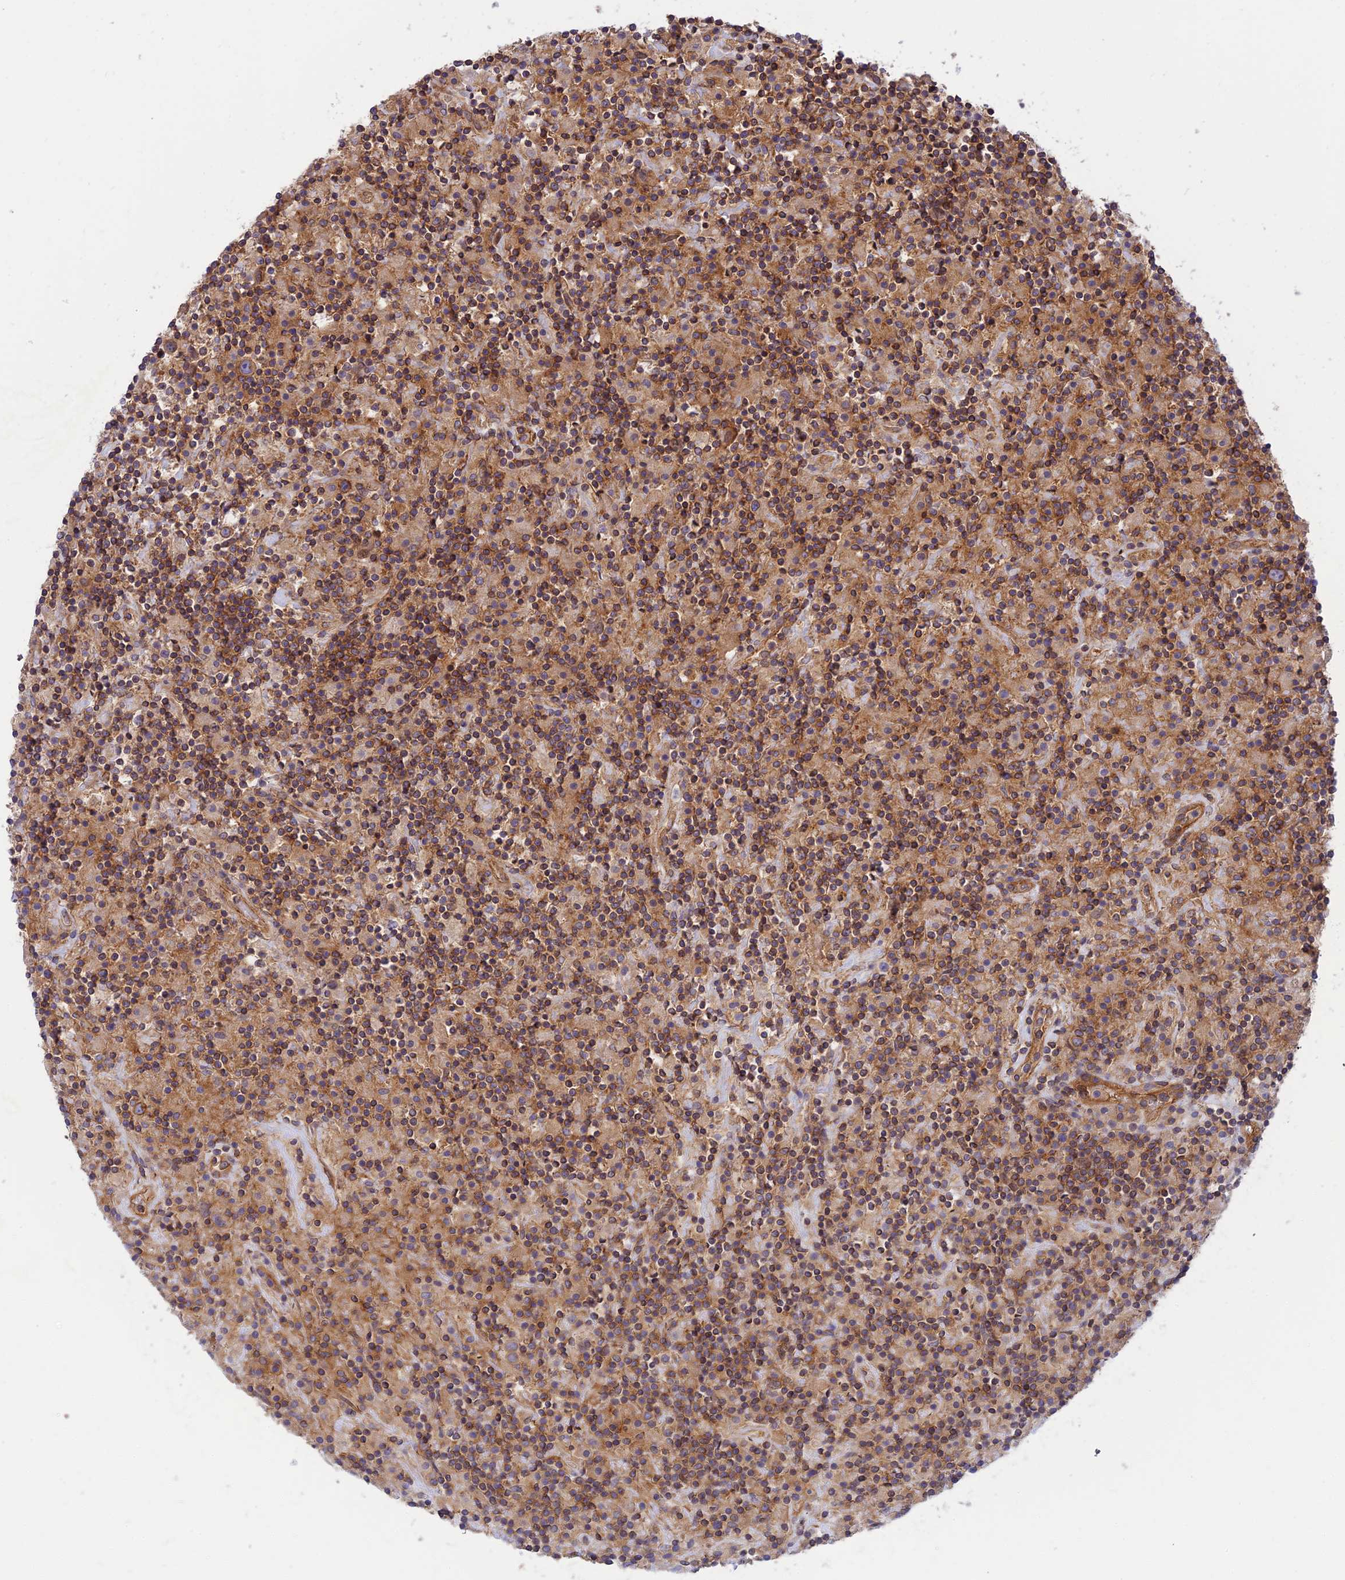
{"staining": {"intensity": "moderate", "quantity": ">75%", "location": "cytoplasmic/membranous"}, "tissue": "lymphoma", "cell_type": "Tumor cells", "image_type": "cancer", "snomed": [{"axis": "morphology", "description": "Hodgkin's disease, NOS"}, {"axis": "topography", "description": "Lymph node"}], "caption": "The micrograph exhibits immunohistochemical staining of lymphoma. There is moderate cytoplasmic/membranous staining is present in approximately >75% of tumor cells.", "gene": "PPP1R12C", "patient": {"sex": "male", "age": 70}}